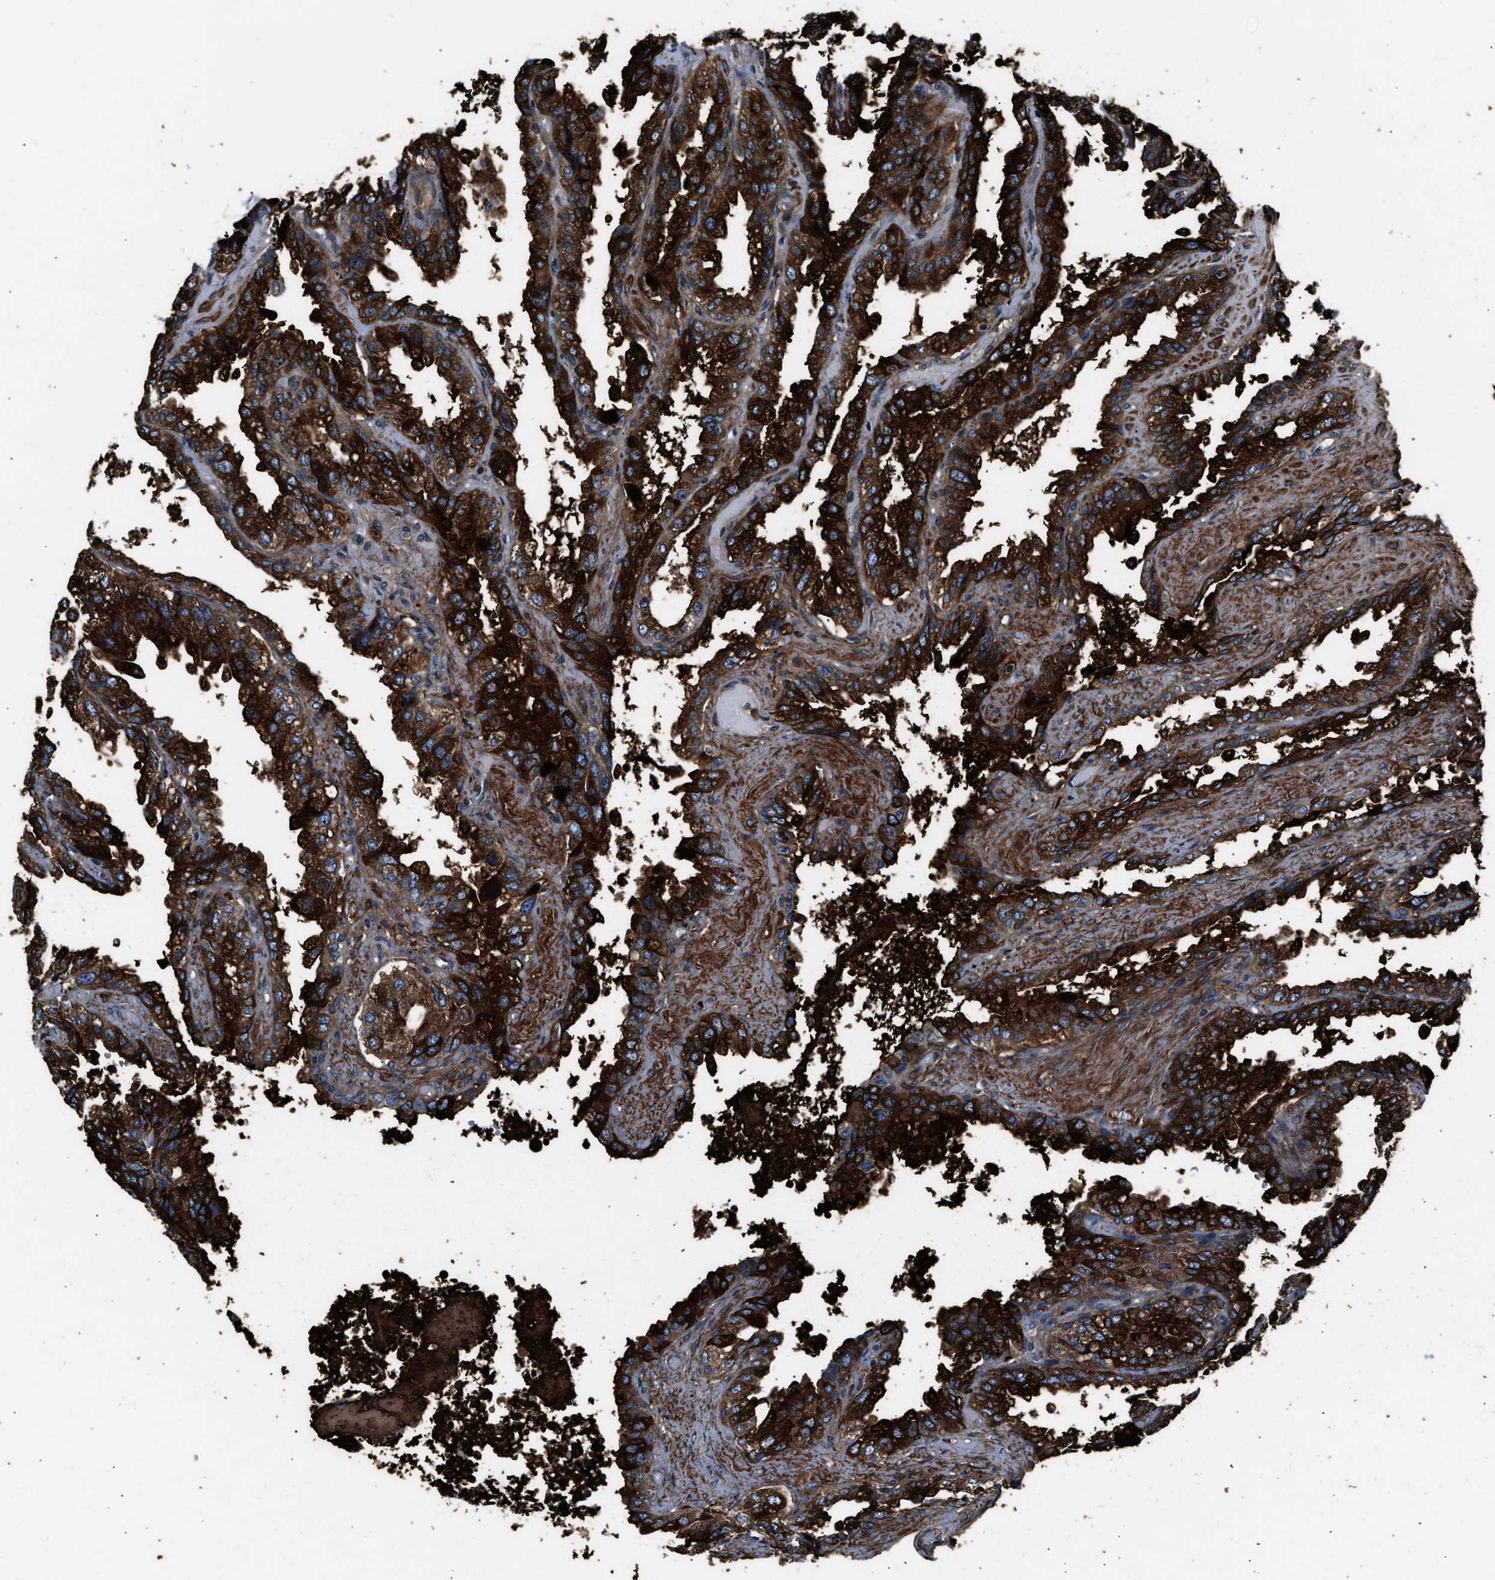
{"staining": {"intensity": "strong", "quantity": ">75%", "location": "cytoplasmic/membranous"}, "tissue": "seminal vesicle", "cell_type": "Glandular cells", "image_type": "normal", "snomed": [{"axis": "morphology", "description": "Normal tissue, NOS"}, {"axis": "topography", "description": "Seminal veicle"}], "caption": "A micrograph of seminal vesicle stained for a protein shows strong cytoplasmic/membranous brown staining in glandular cells.", "gene": "DYNC2I1", "patient": {"sex": "male", "age": 68}}